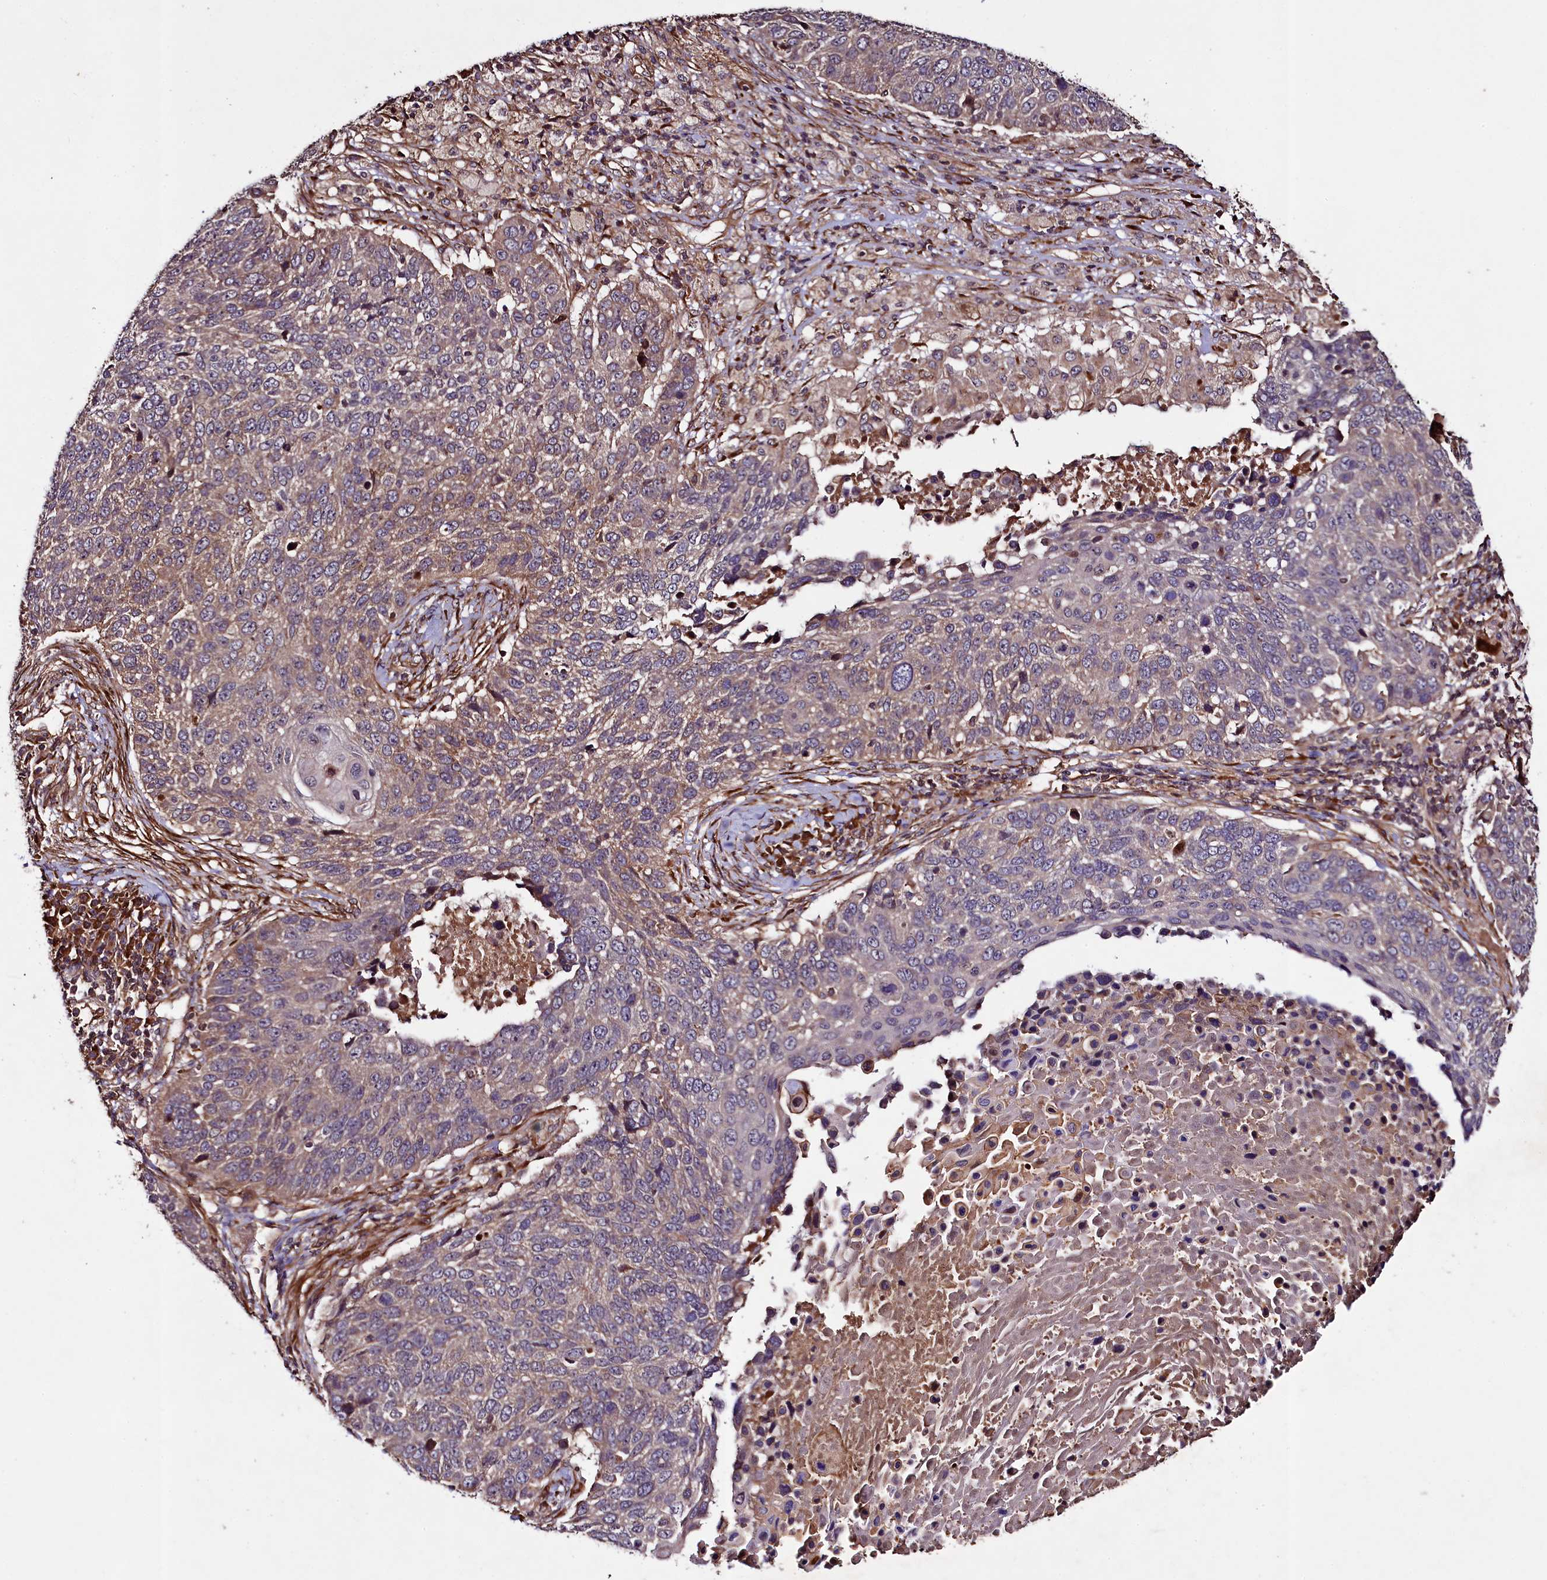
{"staining": {"intensity": "weak", "quantity": "25%-75%", "location": "cytoplasmic/membranous"}, "tissue": "lung cancer", "cell_type": "Tumor cells", "image_type": "cancer", "snomed": [{"axis": "morphology", "description": "Normal tissue, NOS"}, {"axis": "morphology", "description": "Squamous cell carcinoma, NOS"}, {"axis": "topography", "description": "Lymph node"}, {"axis": "topography", "description": "Lung"}], "caption": "Tumor cells exhibit weak cytoplasmic/membranous staining in about 25%-75% of cells in lung squamous cell carcinoma.", "gene": "CCDC102A", "patient": {"sex": "male", "age": 66}}